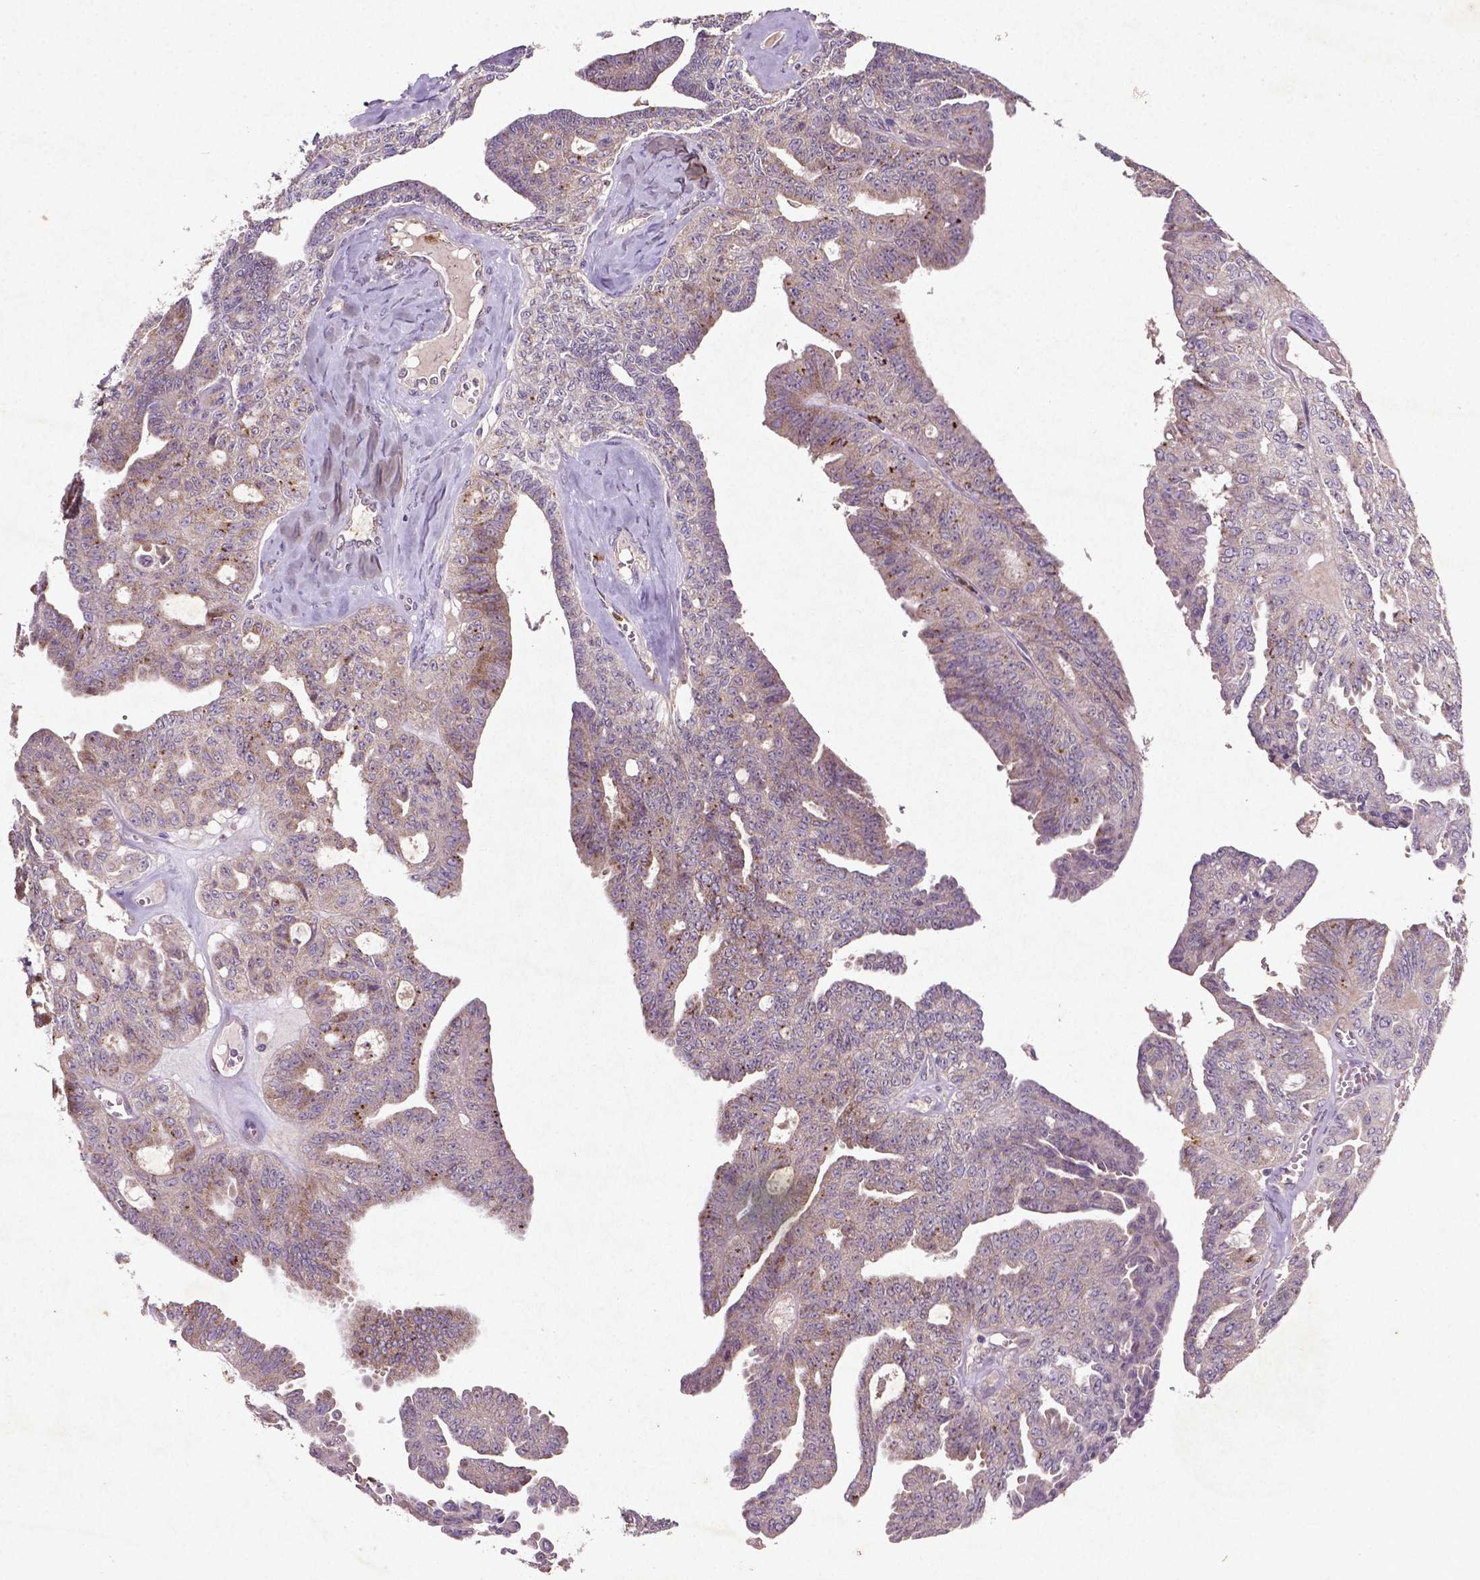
{"staining": {"intensity": "weak", "quantity": "<25%", "location": "cytoplasmic/membranous"}, "tissue": "ovarian cancer", "cell_type": "Tumor cells", "image_type": "cancer", "snomed": [{"axis": "morphology", "description": "Cystadenocarcinoma, serous, NOS"}, {"axis": "topography", "description": "Ovary"}], "caption": "A high-resolution image shows IHC staining of serous cystadenocarcinoma (ovarian), which demonstrates no significant staining in tumor cells. The staining is performed using DAB brown chromogen with nuclei counter-stained in using hematoxylin.", "gene": "MTOR", "patient": {"sex": "female", "age": 71}}